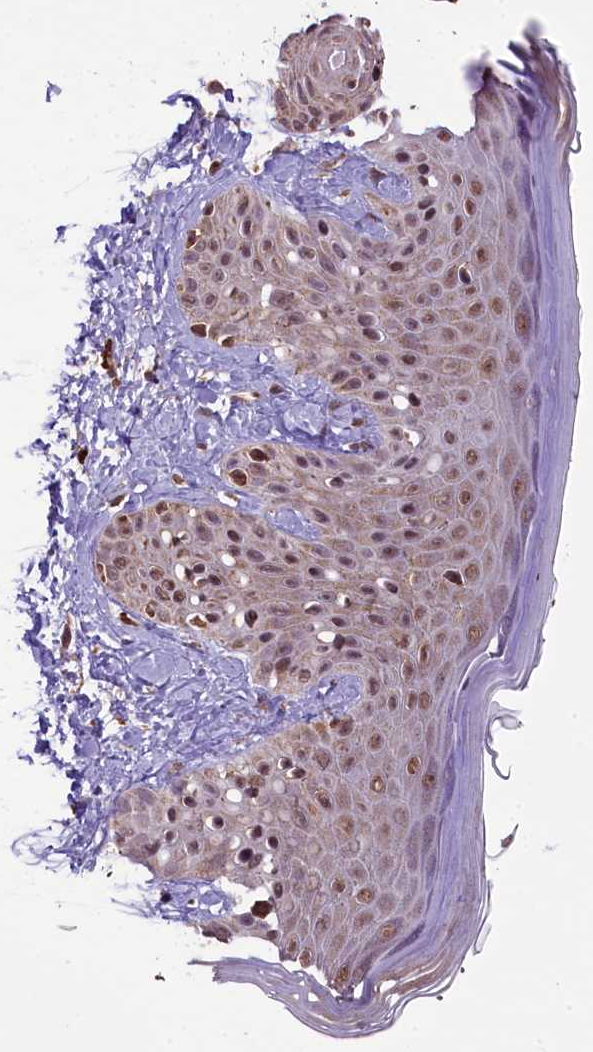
{"staining": {"intensity": "moderate", "quantity": ">75%", "location": "nuclear"}, "tissue": "skin", "cell_type": "Keratinocytes", "image_type": "normal", "snomed": [{"axis": "morphology", "description": "Normal tissue, NOS"}, {"axis": "topography", "description": "Skin"}], "caption": "Skin stained with a brown dye displays moderate nuclear positive positivity in about >75% of keratinocytes.", "gene": "PAF1", "patient": {"sex": "male", "age": 52}}